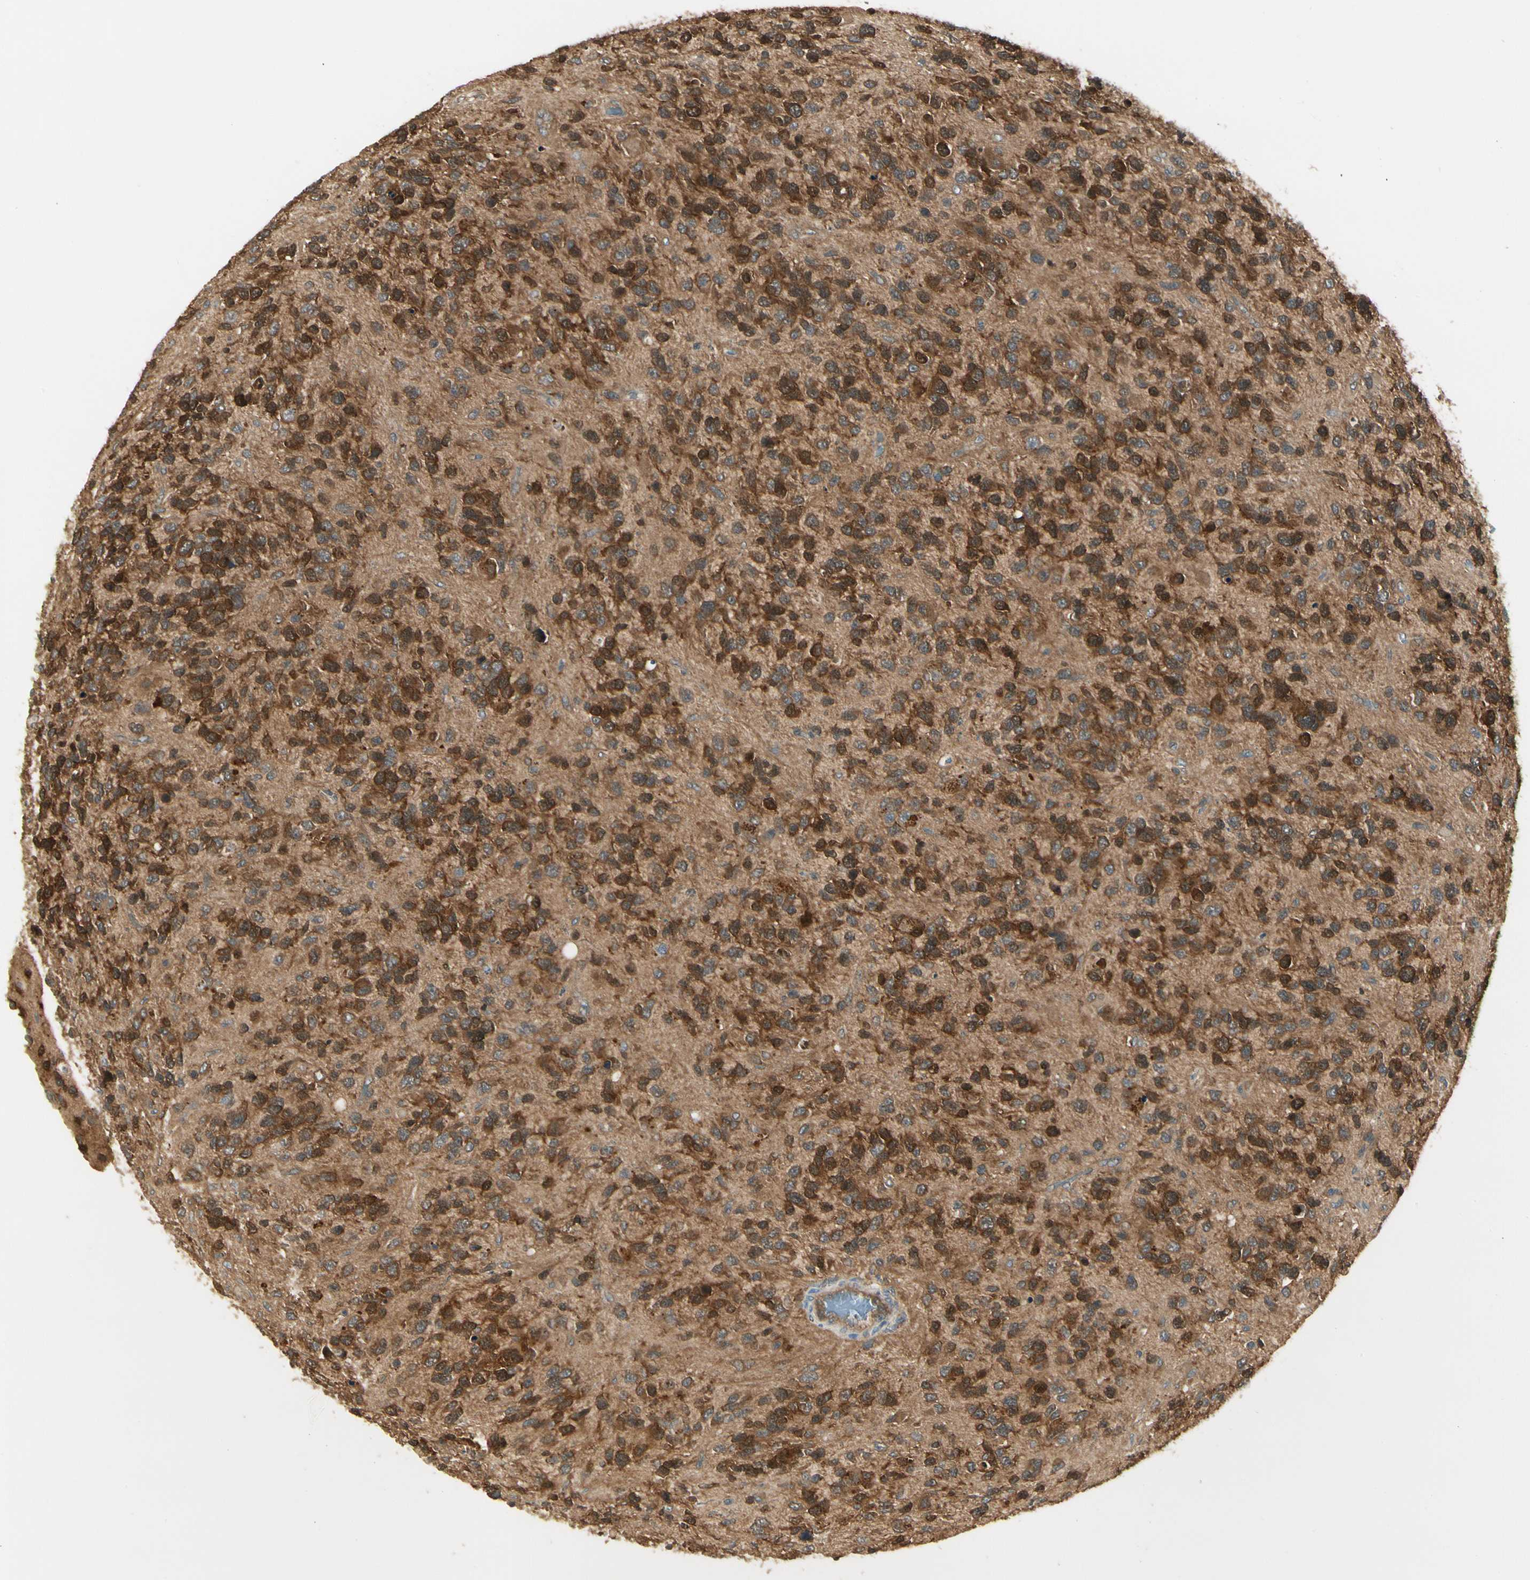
{"staining": {"intensity": "strong", "quantity": ">75%", "location": "cytoplasmic/membranous"}, "tissue": "glioma", "cell_type": "Tumor cells", "image_type": "cancer", "snomed": [{"axis": "morphology", "description": "Glioma, malignant, High grade"}, {"axis": "topography", "description": "Brain"}], "caption": "The histopathology image exhibits a brown stain indicating the presence of a protein in the cytoplasmic/membranous of tumor cells in glioma.", "gene": "NME1-NME2", "patient": {"sex": "female", "age": 58}}